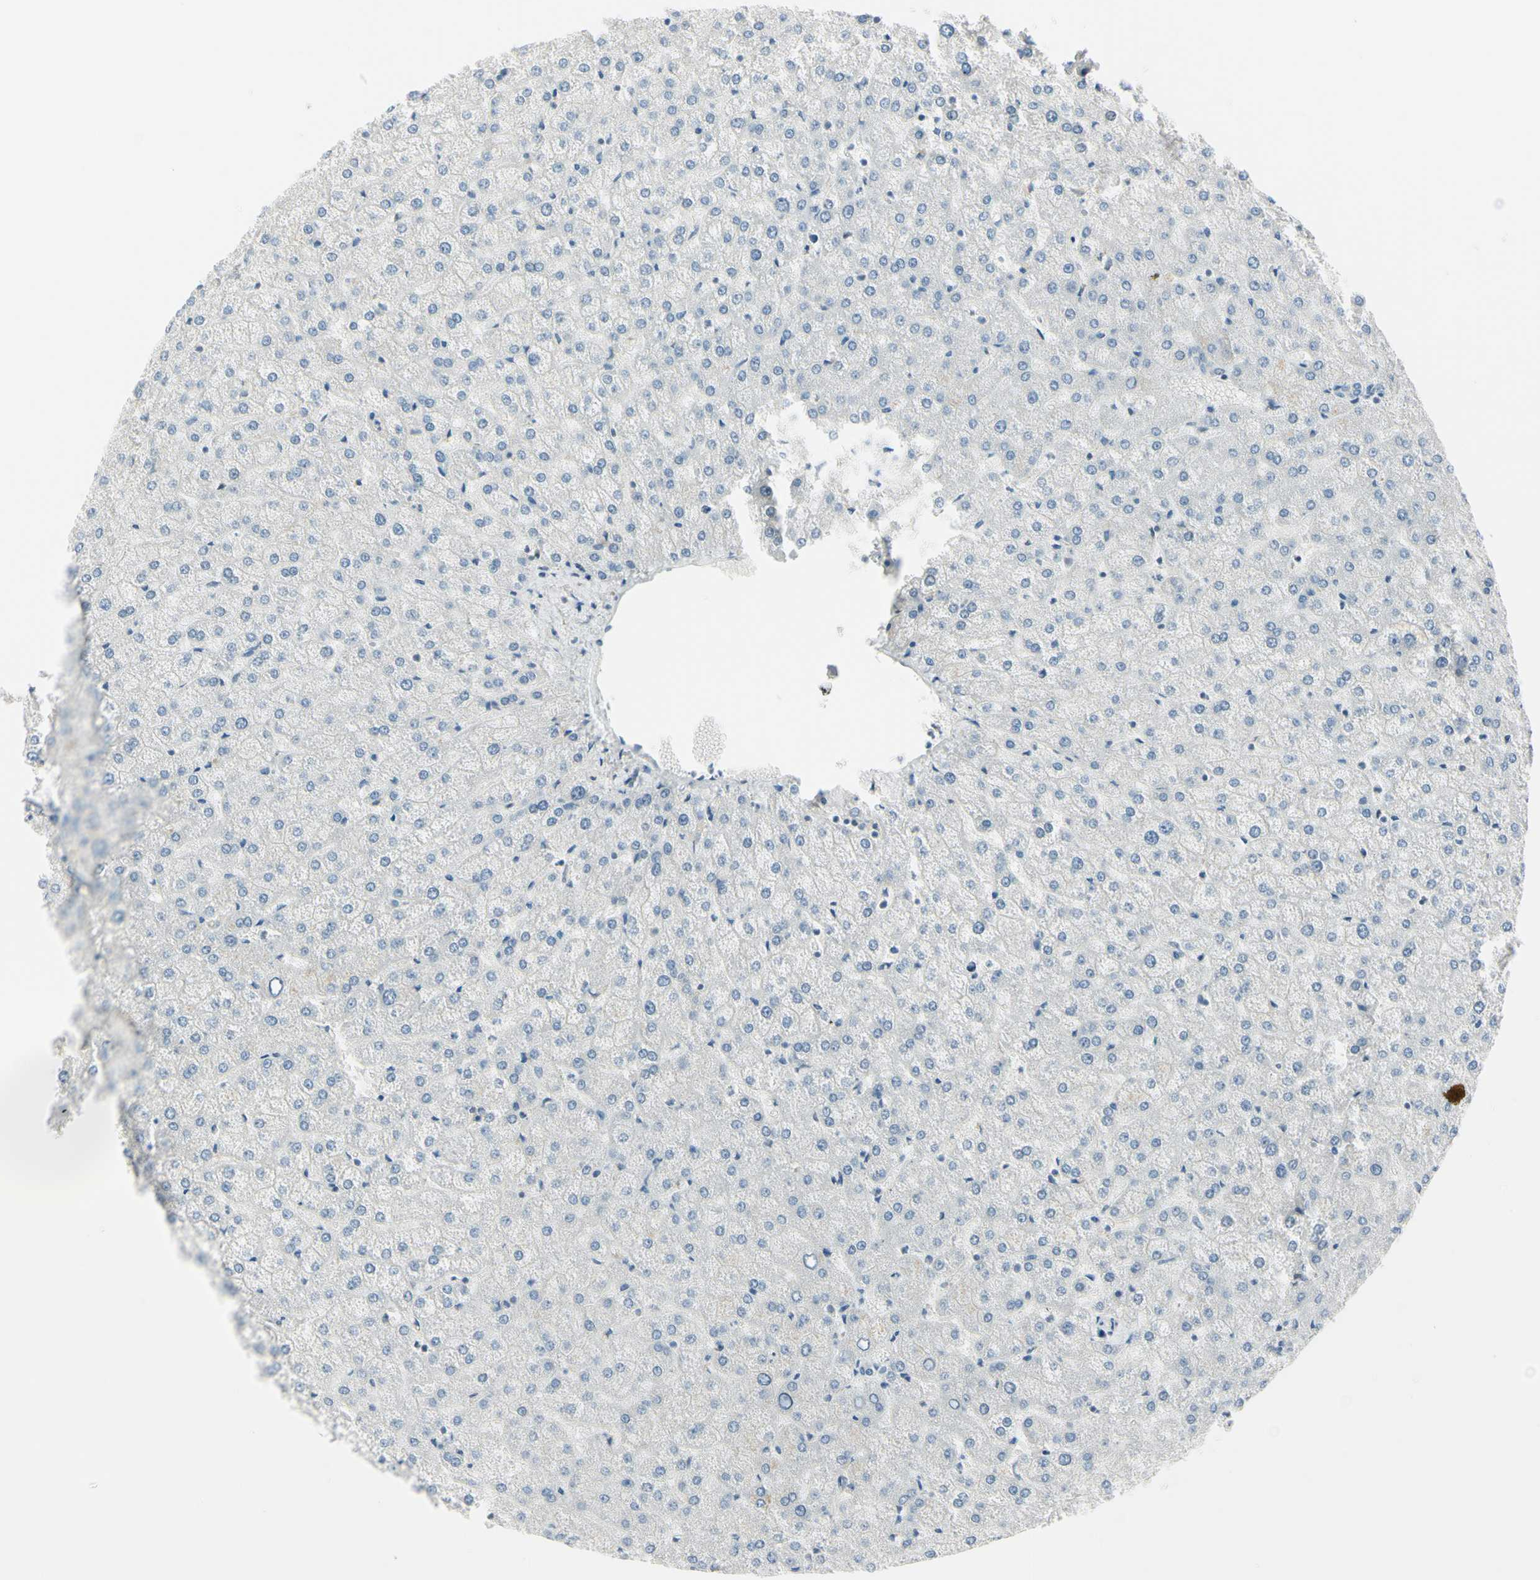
{"staining": {"intensity": "negative", "quantity": "none", "location": "none"}, "tissue": "liver", "cell_type": "Cholangiocytes", "image_type": "normal", "snomed": [{"axis": "morphology", "description": "Normal tissue, NOS"}, {"axis": "topography", "description": "Liver"}], "caption": "Photomicrograph shows no protein staining in cholangiocytes of benign liver. The staining is performed using DAB brown chromogen with nuclei counter-stained in using hematoxylin.", "gene": "ASB9", "patient": {"sex": "female", "age": 32}}